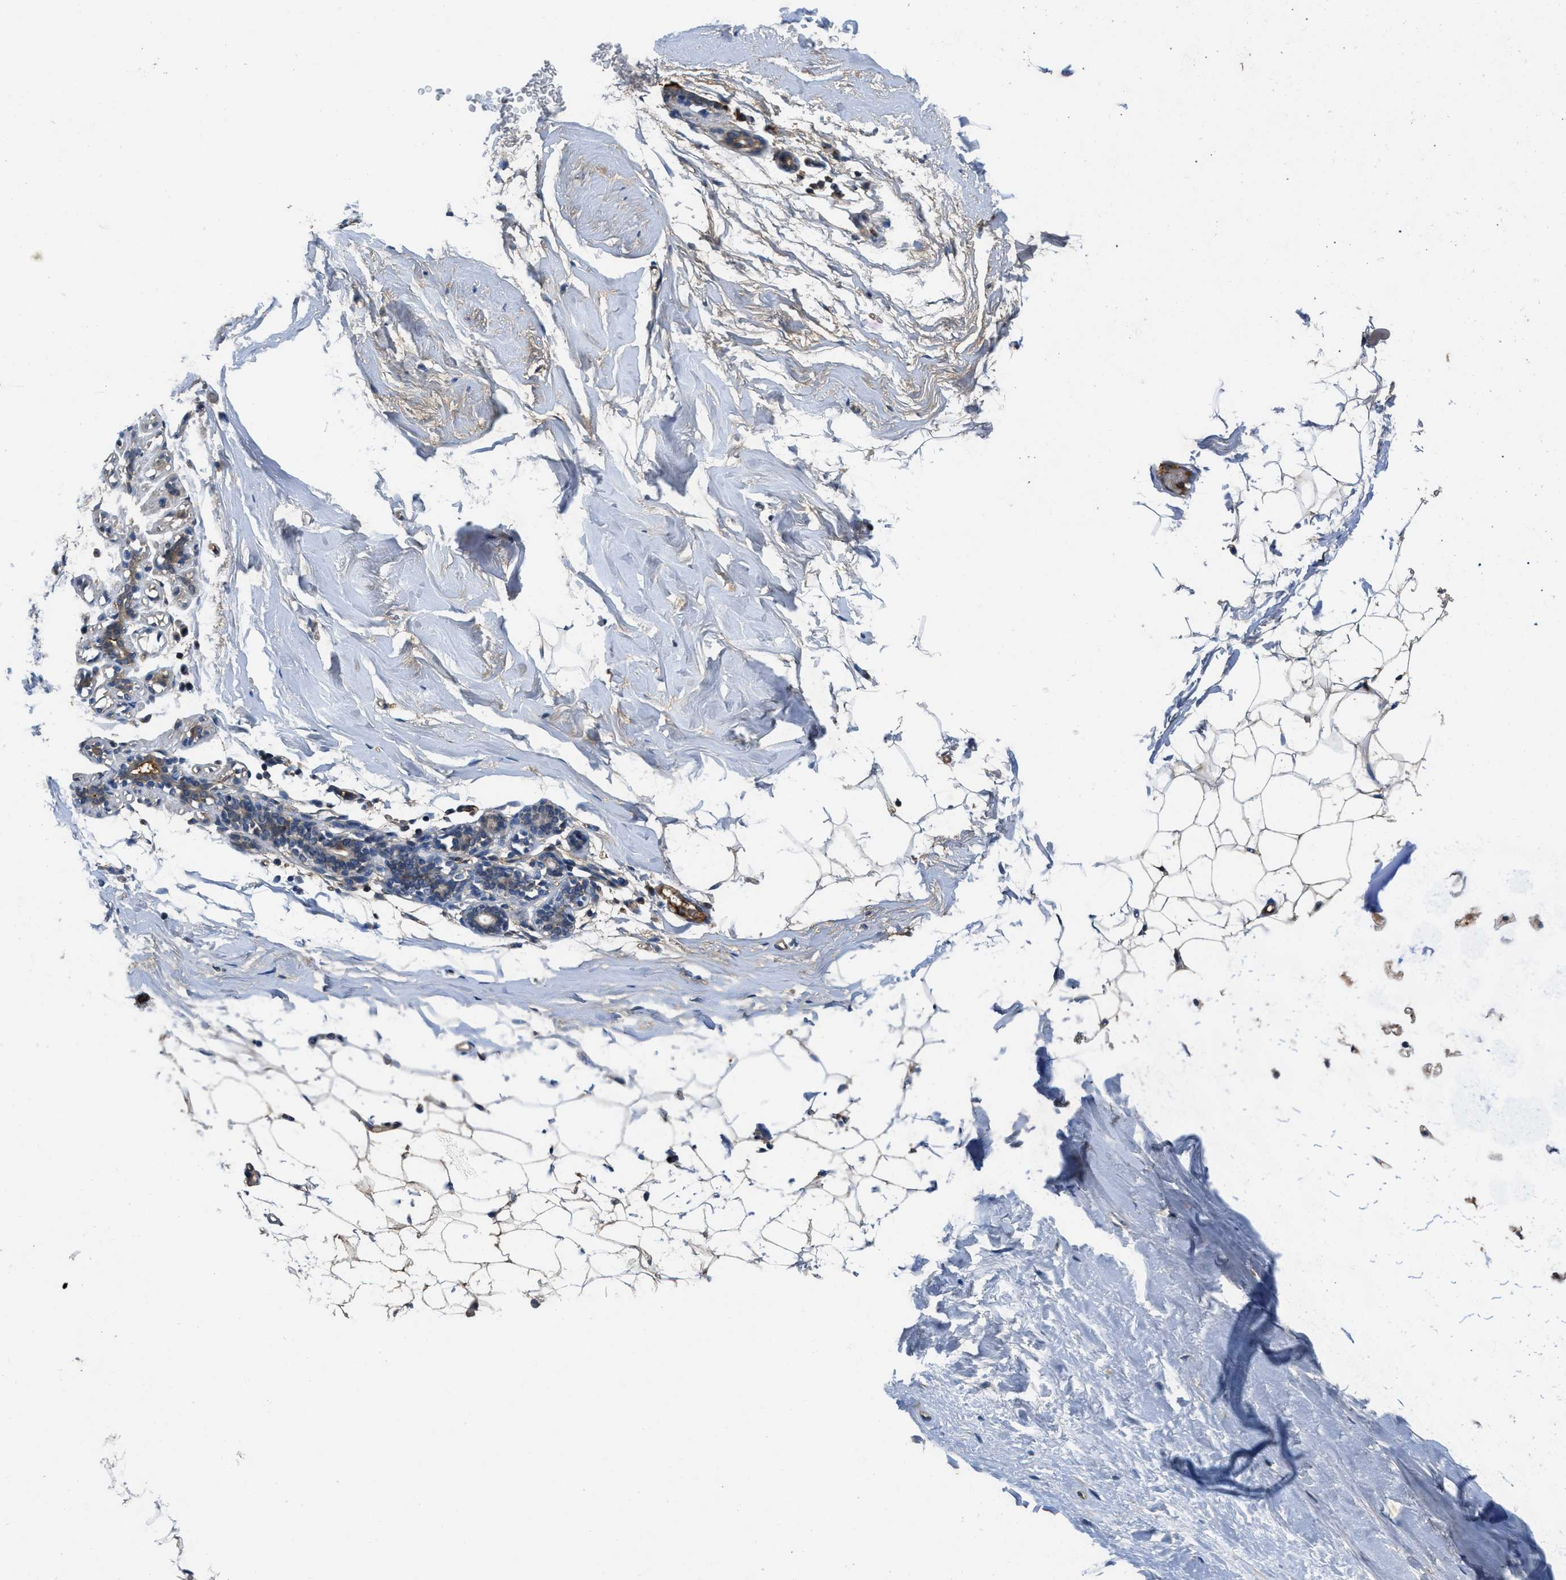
{"staining": {"intensity": "weak", "quantity": "25%-75%", "location": "cytoplasmic/membranous"}, "tissue": "adipose tissue", "cell_type": "Adipocytes", "image_type": "normal", "snomed": [{"axis": "morphology", "description": "Normal tissue, NOS"}, {"axis": "topography", "description": "Breast"}, {"axis": "topography", "description": "Soft tissue"}], "caption": "High-power microscopy captured an immunohistochemistry histopathology image of unremarkable adipose tissue, revealing weak cytoplasmic/membranous positivity in approximately 25%-75% of adipocytes. The protein of interest is shown in brown color, while the nuclei are stained blue.", "gene": "GALK1", "patient": {"sex": "female", "age": 75}}